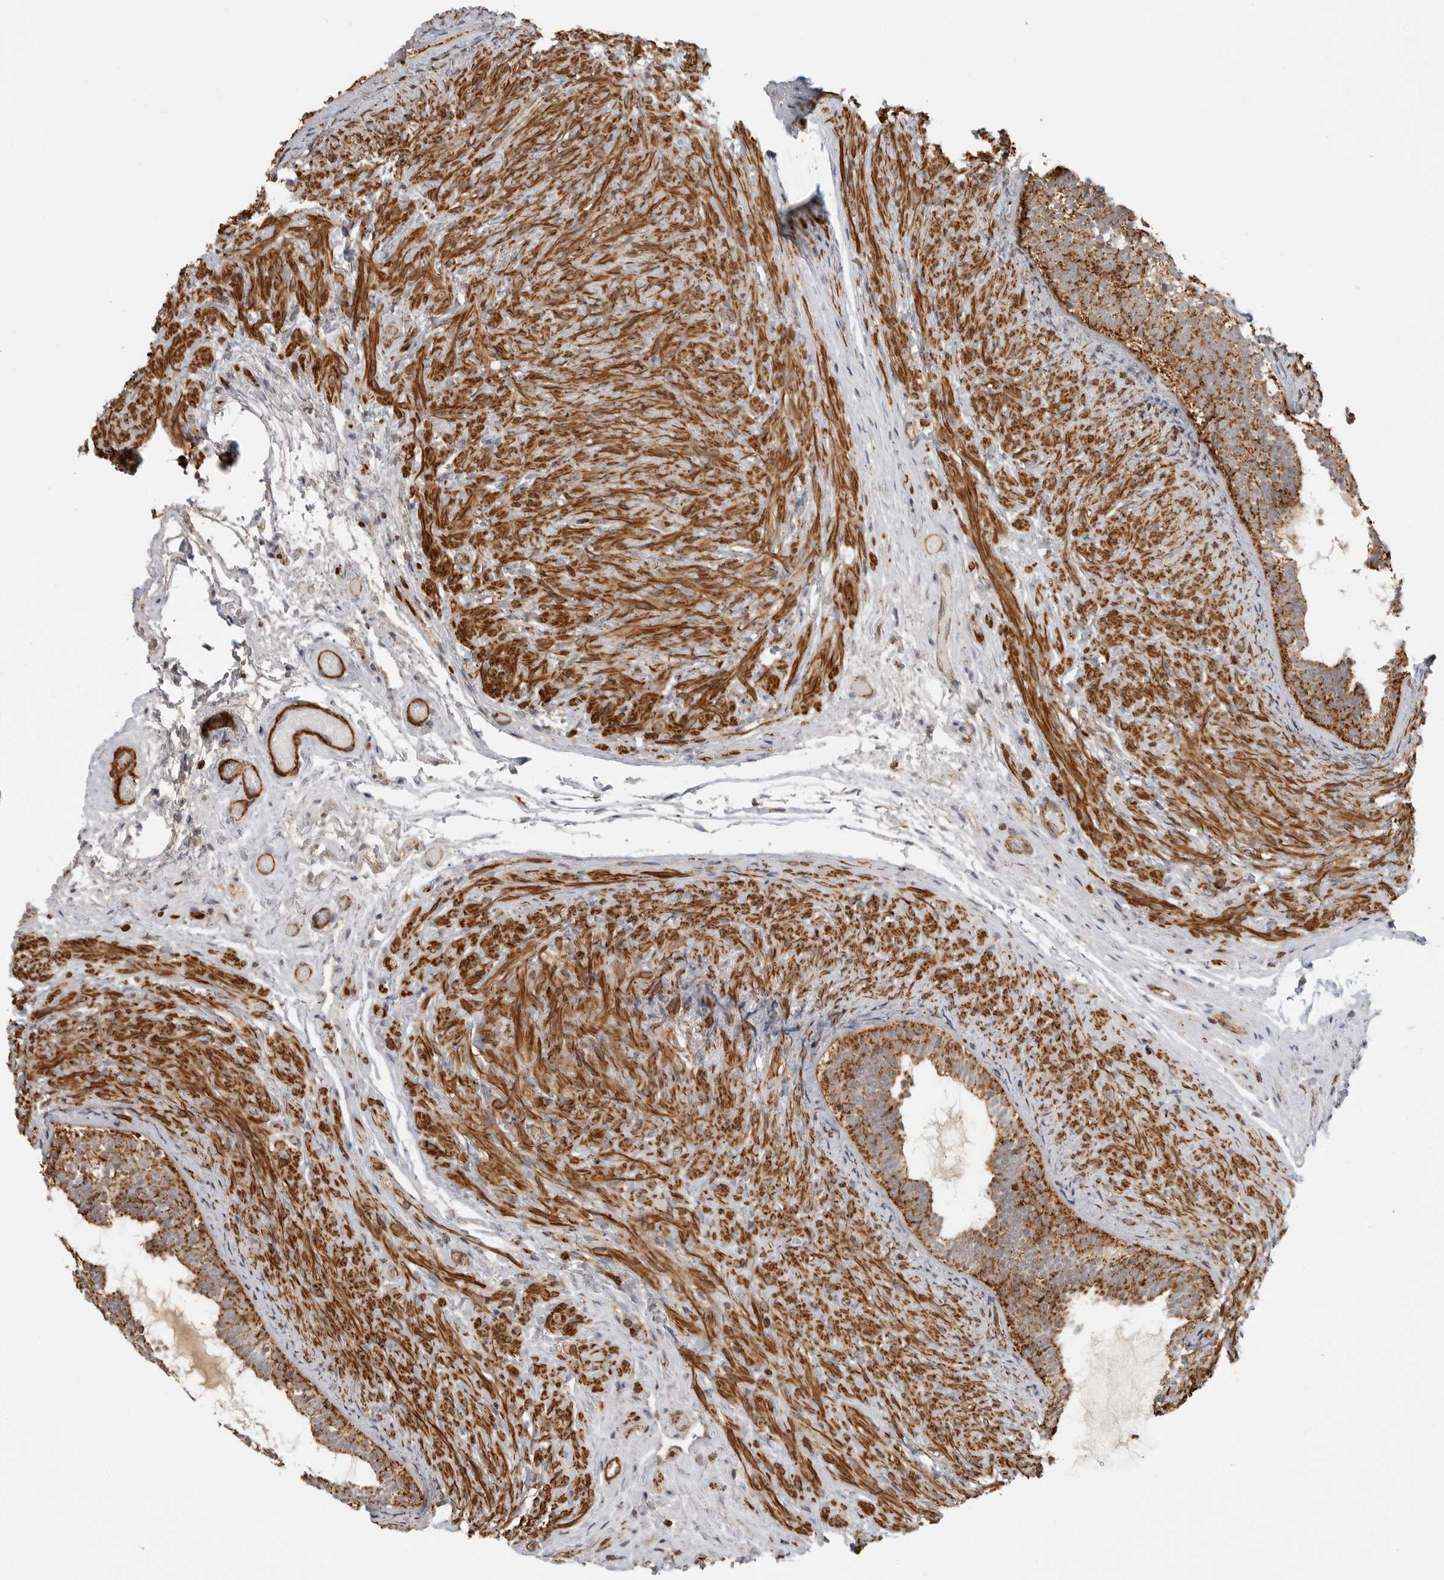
{"staining": {"intensity": "strong", "quantity": ">75%", "location": "cytoplasmic/membranous"}, "tissue": "epididymis", "cell_type": "Glandular cells", "image_type": "normal", "snomed": [{"axis": "morphology", "description": "Normal tissue, NOS"}, {"axis": "topography", "description": "Epididymis"}], "caption": "Immunohistochemistry (IHC) (DAB) staining of normal epididymis displays strong cytoplasmic/membranous protein expression in about >75% of glandular cells.", "gene": "BMP2K", "patient": {"sex": "male", "age": 5}}